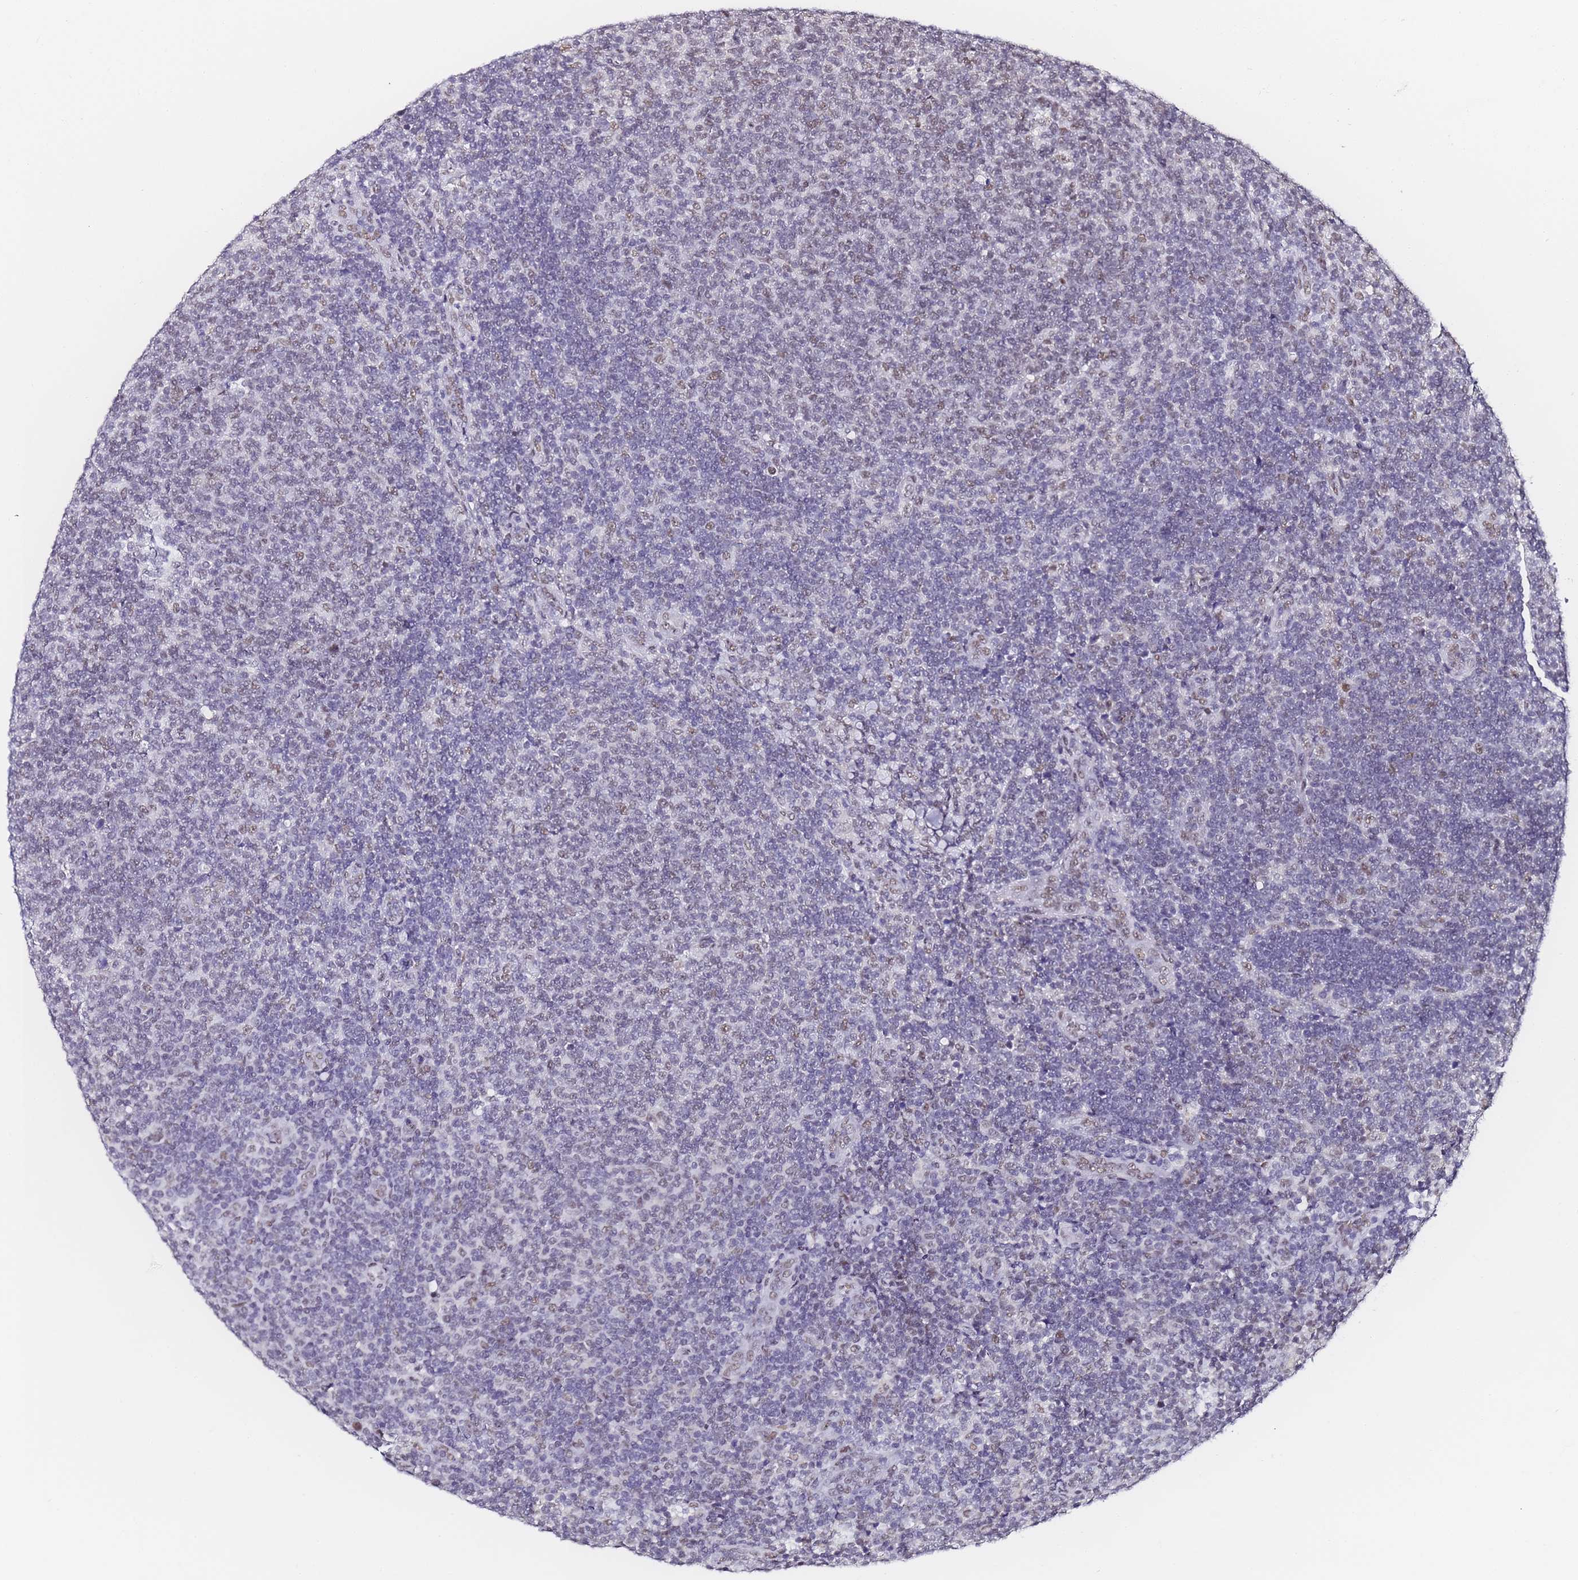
{"staining": {"intensity": "negative", "quantity": "none", "location": "none"}, "tissue": "lymphoma", "cell_type": "Tumor cells", "image_type": "cancer", "snomed": [{"axis": "morphology", "description": "Malignant lymphoma, non-Hodgkin's type, Low grade"}, {"axis": "topography", "description": "Lymph node"}], "caption": "High power microscopy image of an immunohistochemistry (IHC) photomicrograph of lymphoma, revealing no significant staining in tumor cells.", "gene": "POLR1A", "patient": {"sex": "male", "age": 66}}